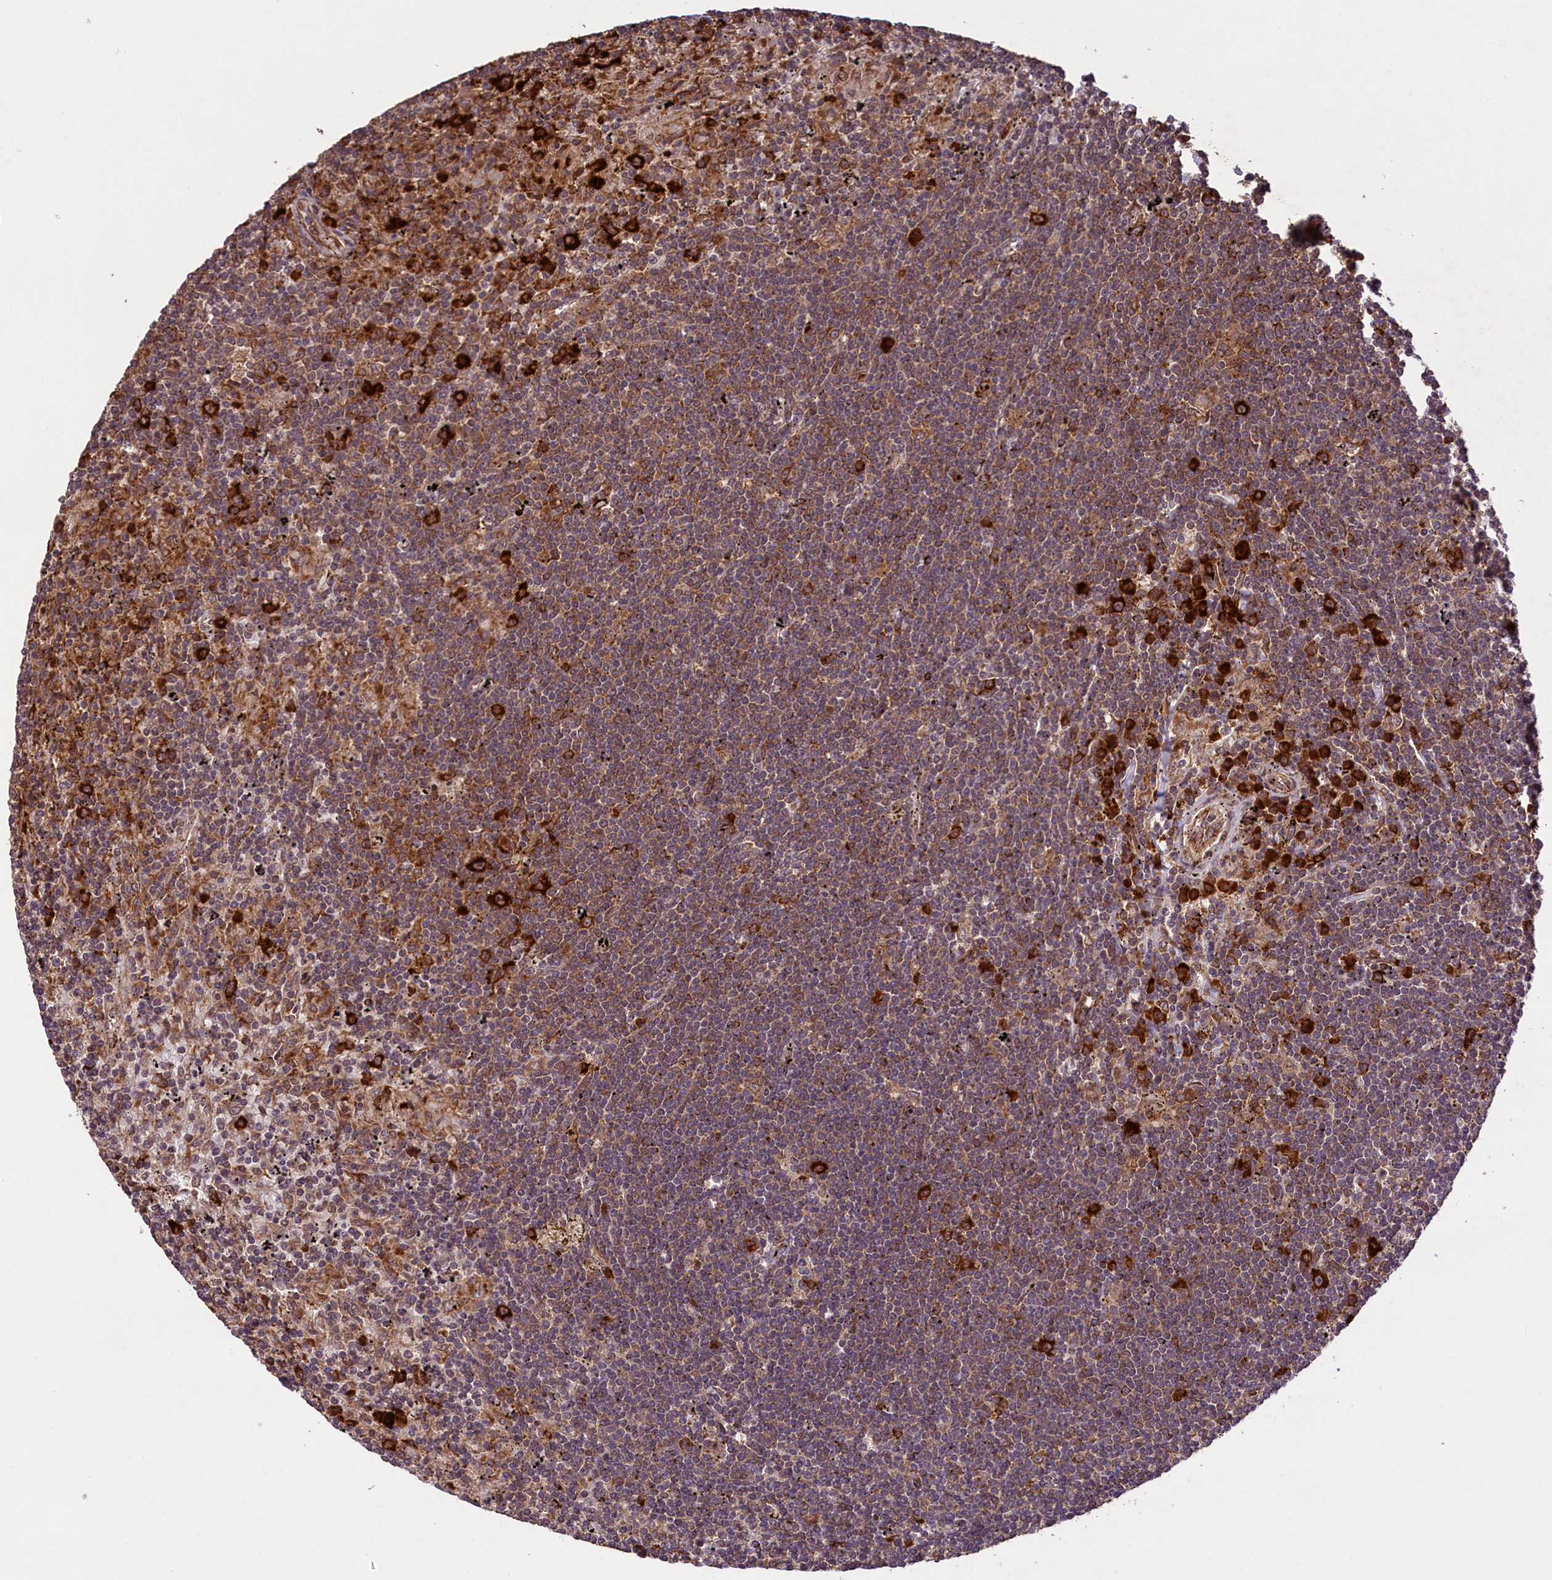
{"staining": {"intensity": "moderate", "quantity": ">75%", "location": "cytoplasmic/membranous"}, "tissue": "lymphoma", "cell_type": "Tumor cells", "image_type": "cancer", "snomed": [{"axis": "morphology", "description": "Malignant lymphoma, non-Hodgkin's type, Low grade"}, {"axis": "topography", "description": "Spleen"}], "caption": "Low-grade malignant lymphoma, non-Hodgkin's type tissue displays moderate cytoplasmic/membranous positivity in approximately >75% of tumor cells", "gene": "LARP4", "patient": {"sex": "male", "age": 76}}